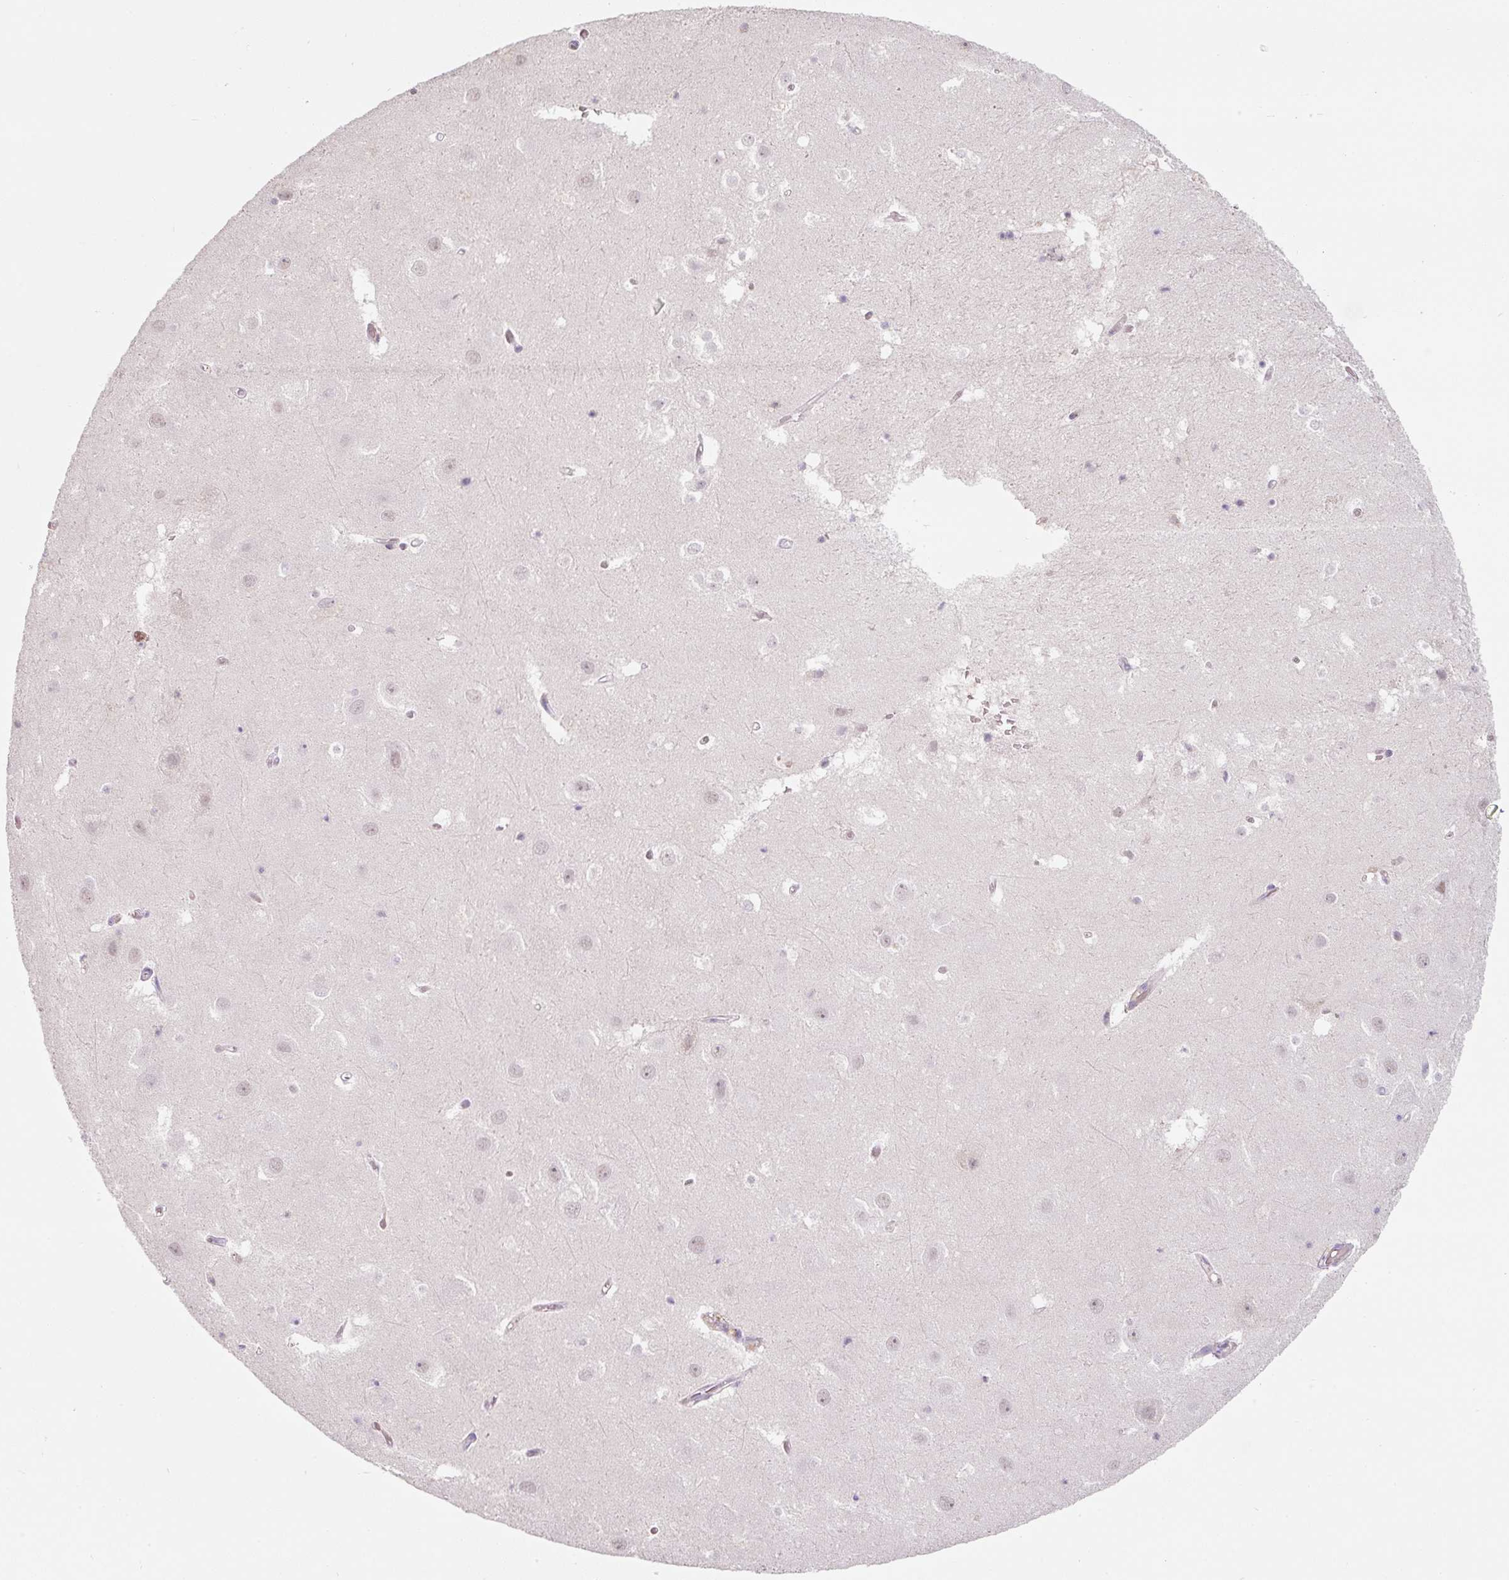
{"staining": {"intensity": "negative", "quantity": "none", "location": "none"}, "tissue": "hippocampus", "cell_type": "Glial cells", "image_type": "normal", "snomed": [{"axis": "morphology", "description": "Normal tissue, NOS"}, {"axis": "topography", "description": "Hippocampus"}], "caption": "The immunohistochemistry (IHC) histopathology image has no significant positivity in glial cells of hippocampus.", "gene": "TMEM37", "patient": {"sex": "female", "age": 52}}